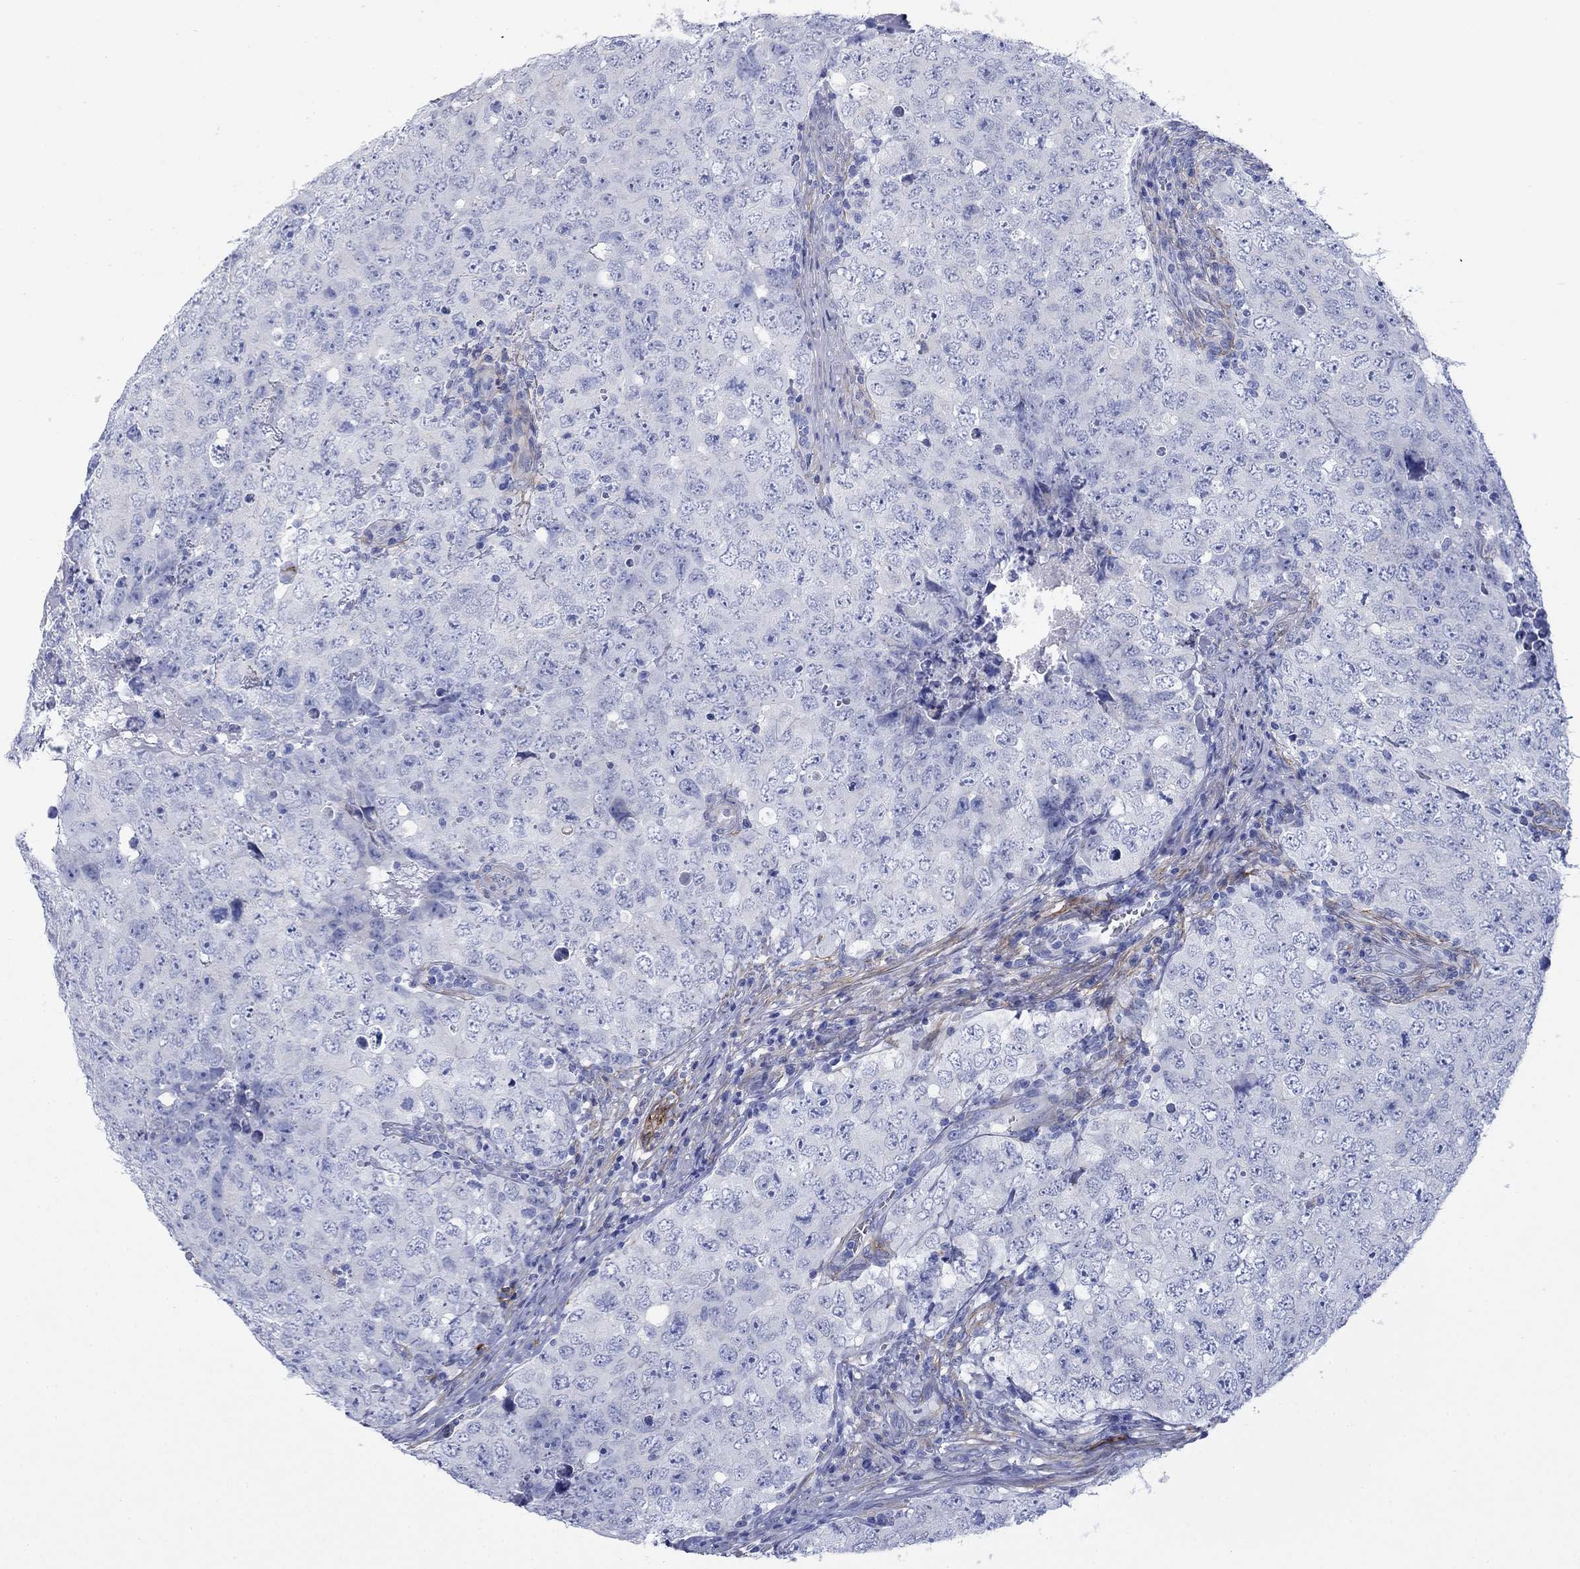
{"staining": {"intensity": "negative", "quantity": "none", "location": "none"}, "tissue": "testis cancer", "cell_type": "Tumor cells", "image_type": "cancer", "snomed": [{"axis": "morphology", "description": "Seminoma, NOS"}, {"axis": "topography", "description": "Testis"}], "caption": "An image of human testis cancer (seminoma) is negative for staining in tumor cells. (Stains: DAB (3,3'-diaminobenzidine) IHC with hematoxylin counter stain, Microscopy: brightfield microscopy at high magnification).", "gene": "GPC1", "patient": {"sex": "male", "age": 34}}